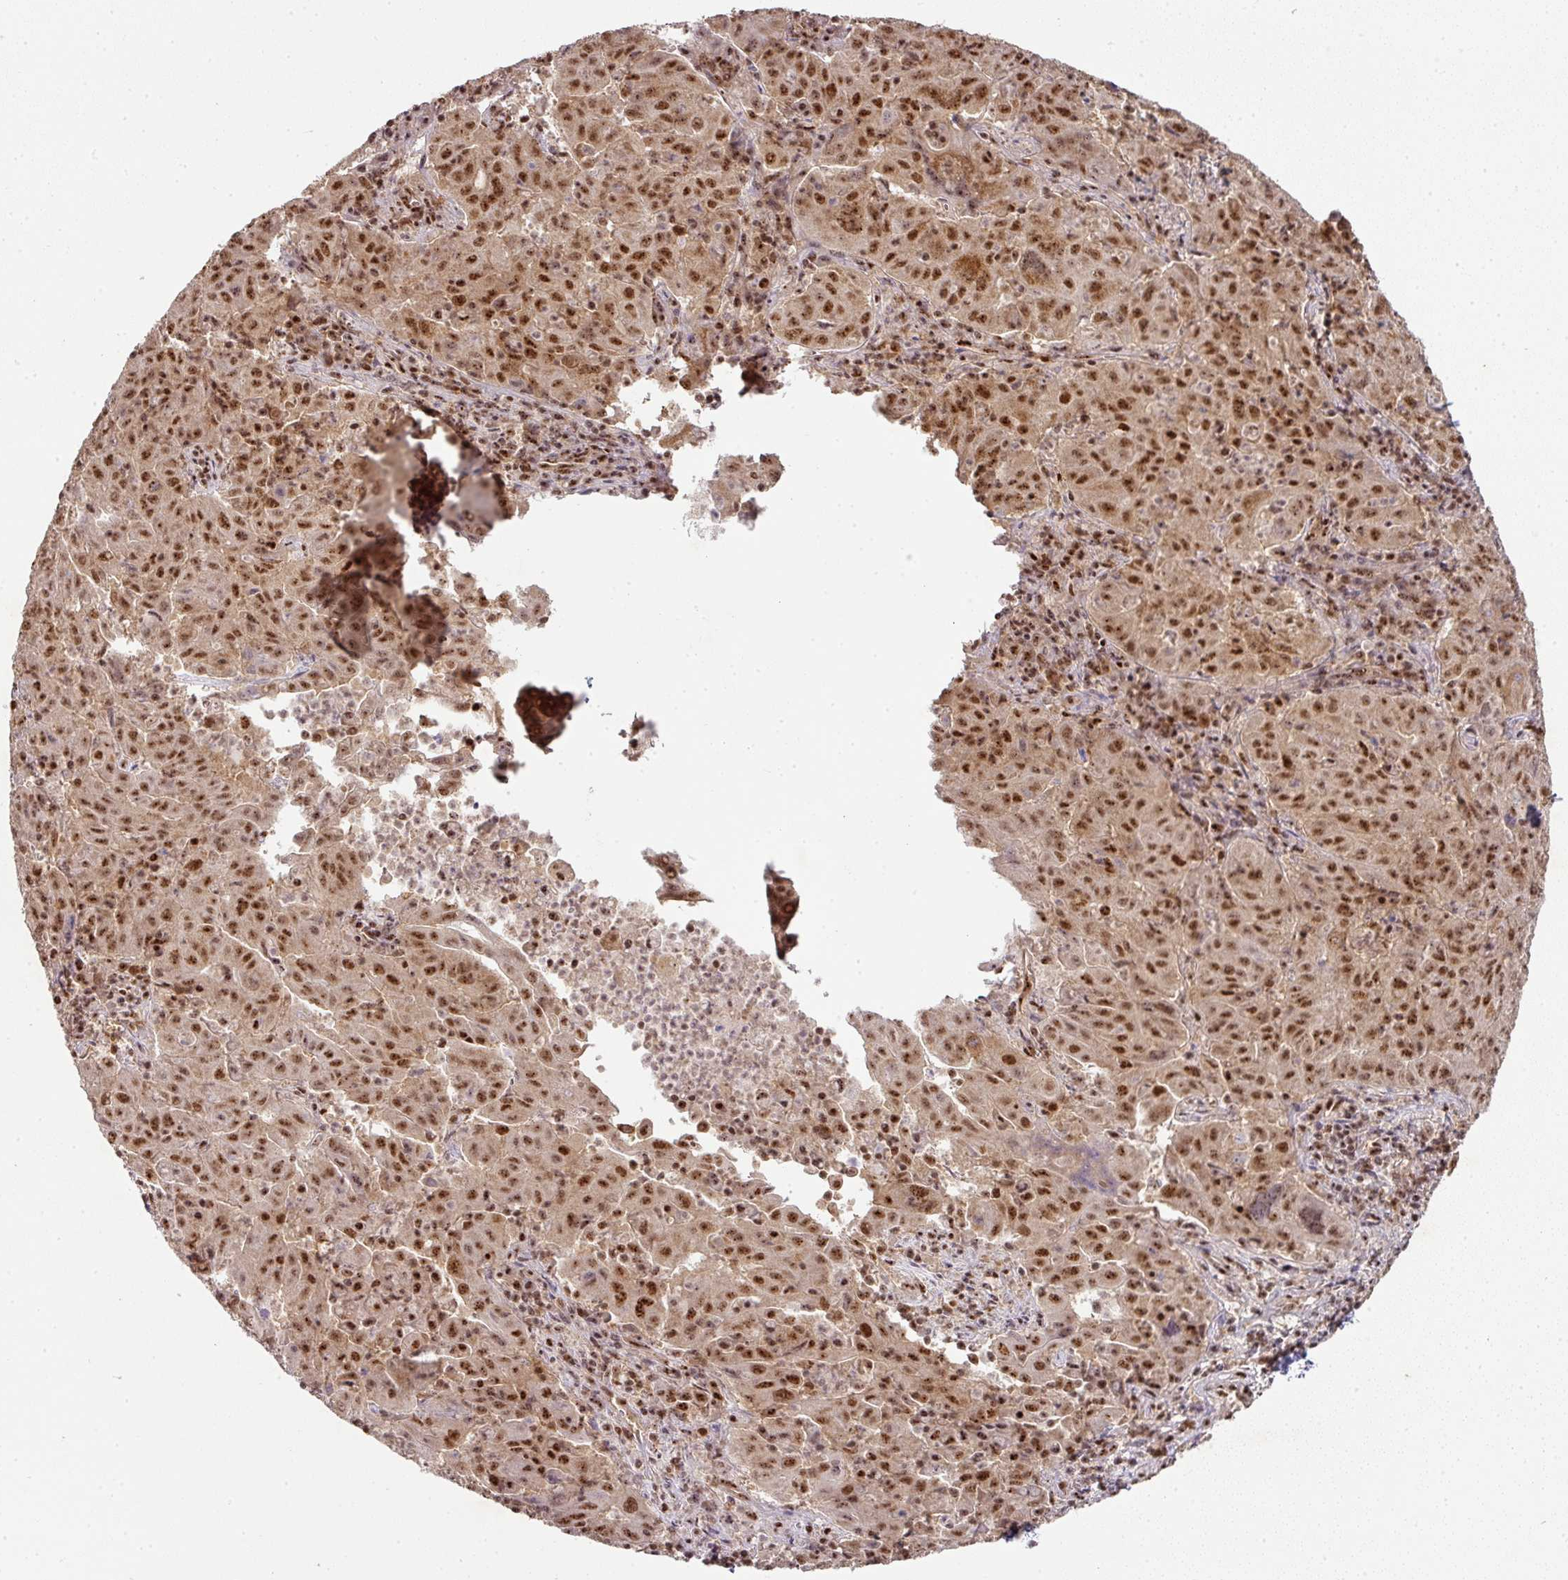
{"staining": {"intensity": "strong", "quantity": ">75%", "location": "cytoplasmic/membranous,nuclear"}, "tissue": "pancreatic cancer", "cell_type": "Tumor cells", "image_type": "cancer", "snomed": [{"axis": "morphology", "description": "Adenocarcinoma, NOS"}, {"axis": "topography", "description": "Pancreas"}], "caption": "A brown stain highlights strong cytoplasmic/membranous and nuclear expression of a protein in pancreatic adenocarcinoma tumor cells. (DAB (3,3'-diaminobenzidine) IHC, brown staining for protein, blue staining for nuclei).", "gene": "RANBP9", "patient": {"sex": "male", "age": 63}}